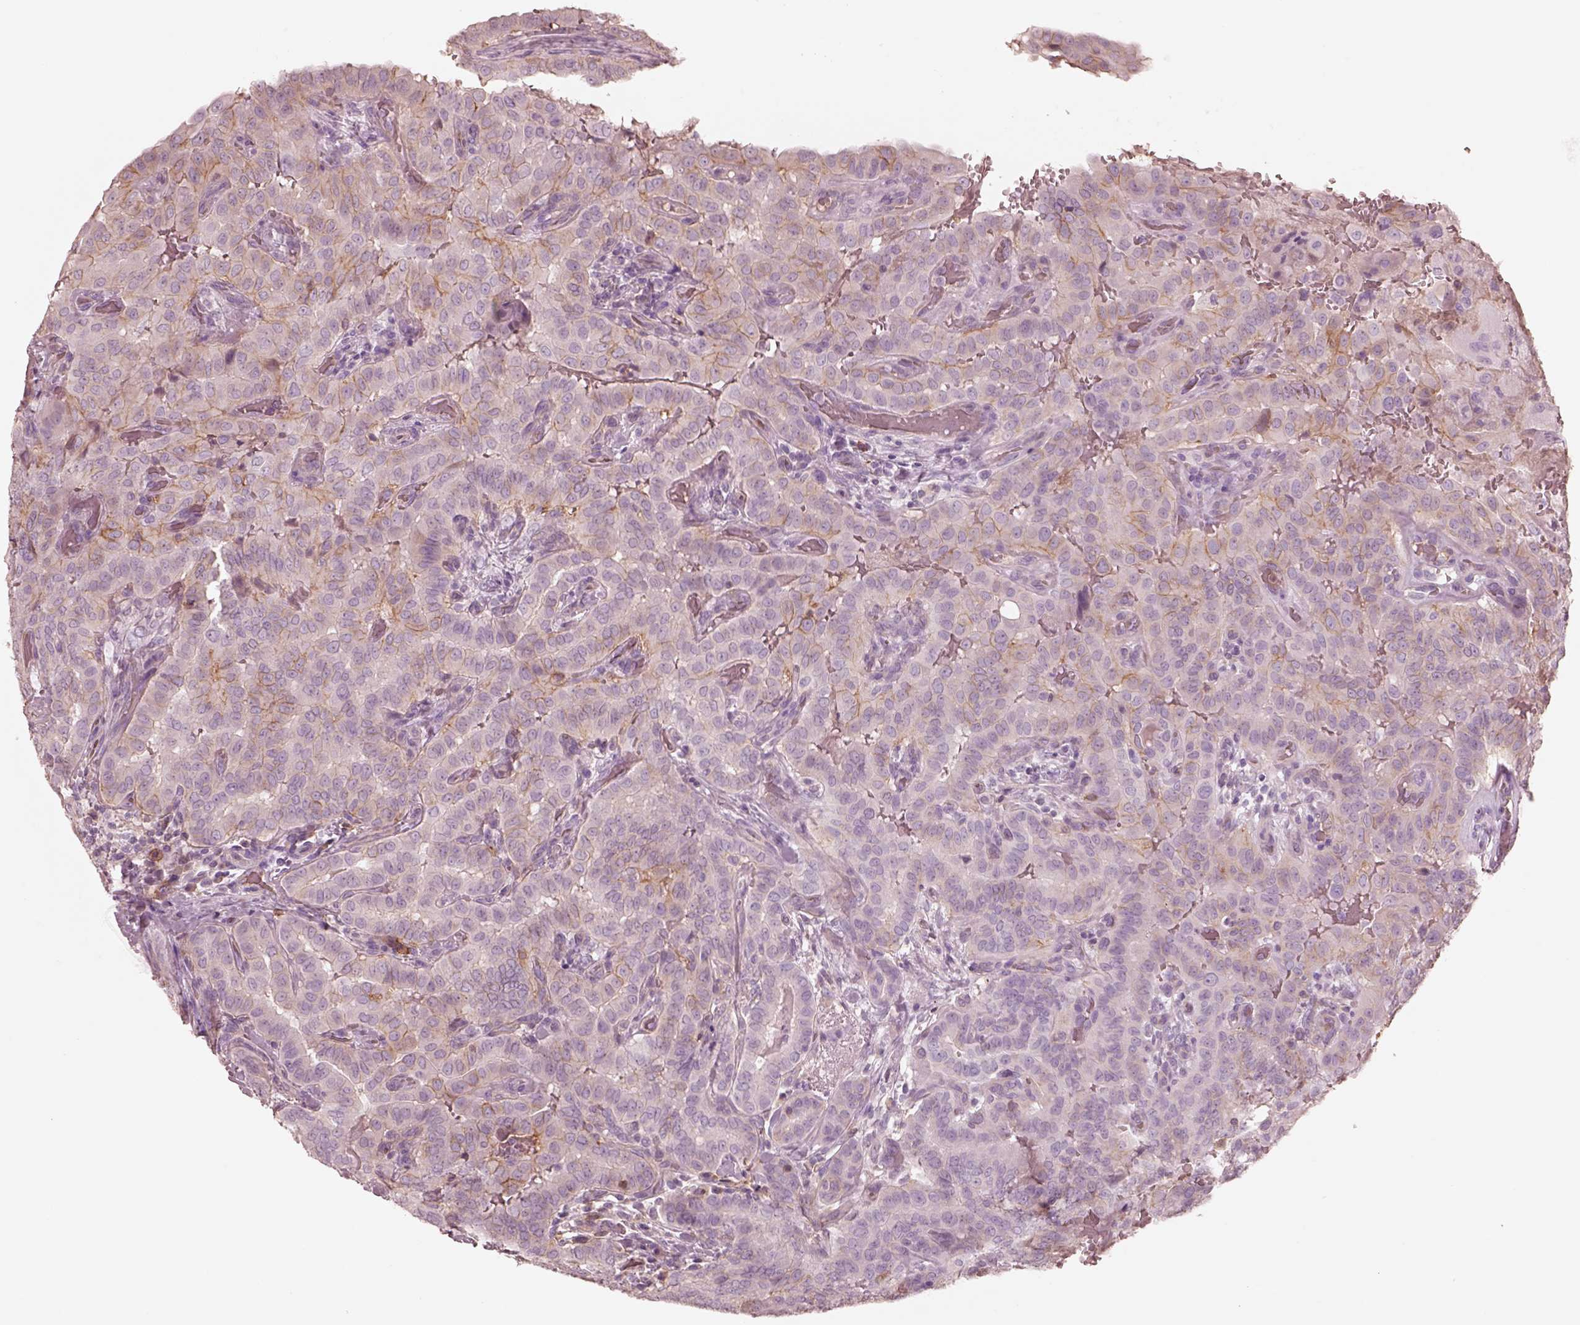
{"staining": {"intensity": "weak", "quantity": "25%-75%", "location": "cytoplasmic/membranous"}, "tissue": "thyroid cancer", "cell_type": "Tumor cells", "image_type": "cancer", "snomed": [{"axis": "morphology", "description": "Papillary adenocarcinoma, NOS"}, {"axis": "morphology", "description": "Papillary adenoma metastatic"}, {"axis": "topography", "description": "Thyroid gland"}], "caption": "A micrograph showing weak cytoplasmic/membranous staining in approximately 25%-75% of tumor cells in thyroid papillary adenoma metastatic, as visualized by brown immunohistochemical staining.", "gene": "GPRIN1", "patient": {"sex": "female", "age": 50}}